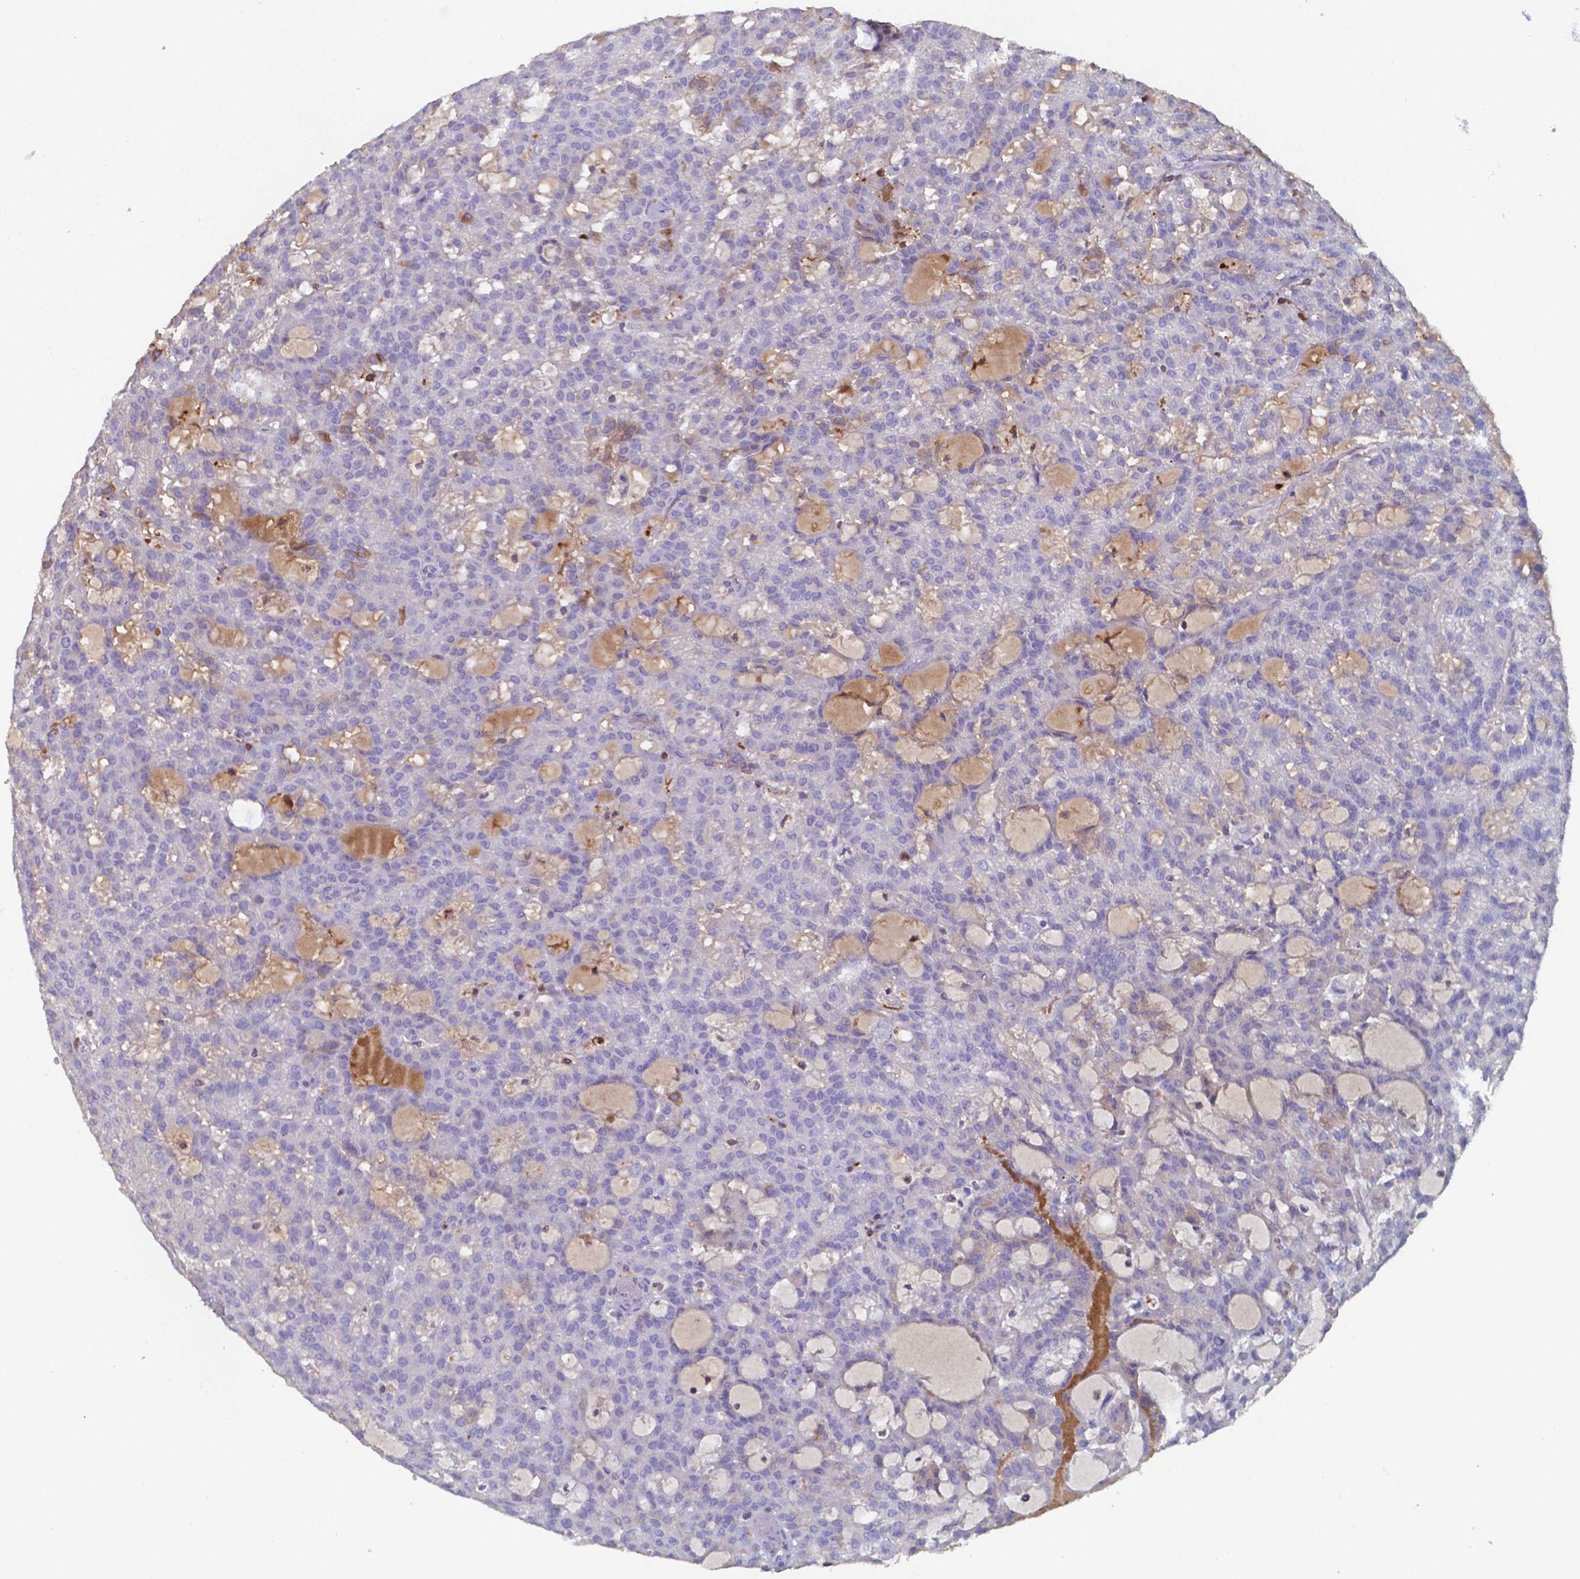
{"staining": {"intensity": "negative", "quantity": "none", "location": "none"}, "tissue": "renal cancer", "cell_type": "Tumor cells", "image_type": "cancer", "snomed": [{"axis": "morphology", "description": "Adenocarcinoma, NOS"}, {"axis": "topography", "description": "Kidney"}], "caption": "A histopathology image of renal cancer stained for a protein displays no brown staining in tumor cells.", "gene": "BTBD17", "patient": {"sex": "male", "age": 63}}